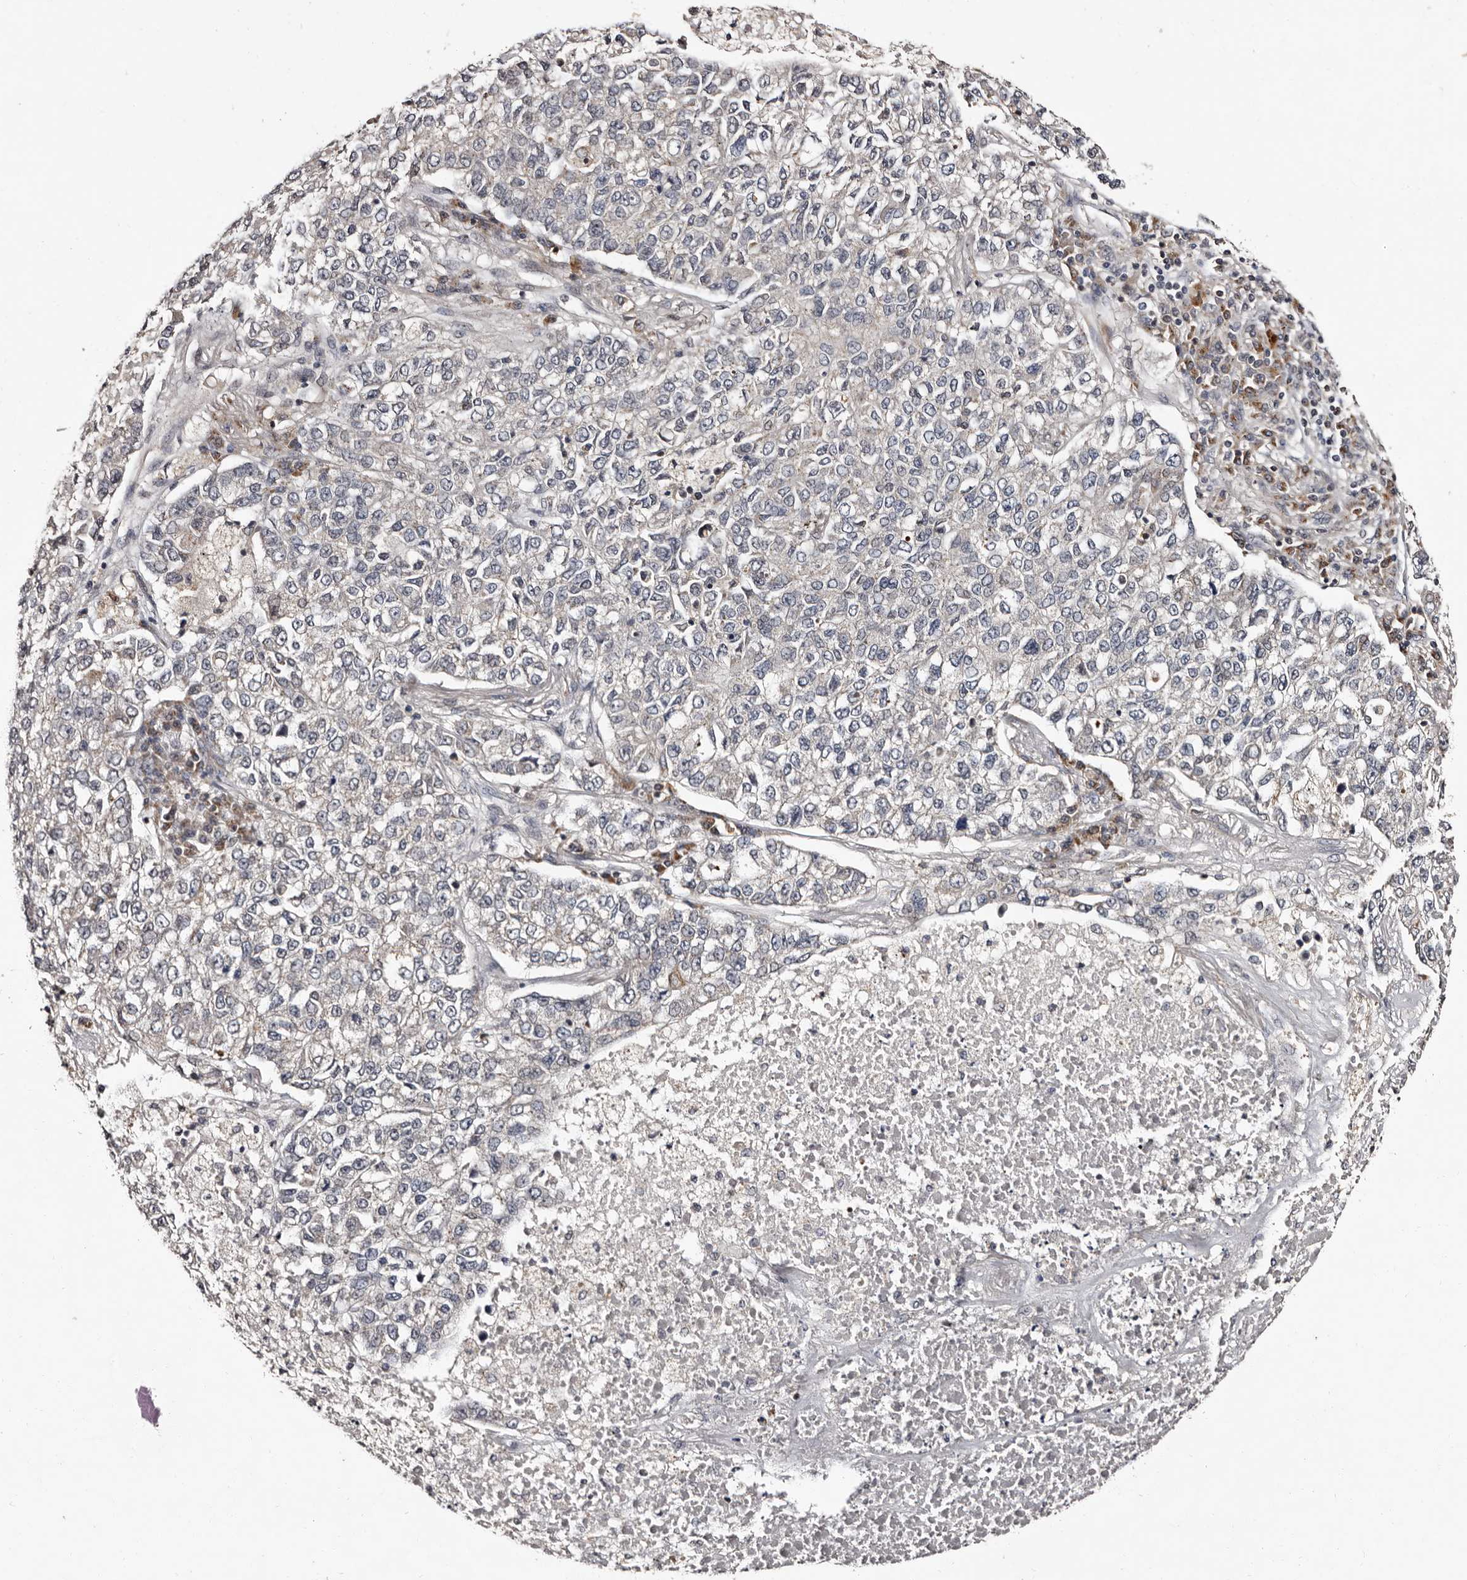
{"staining": {"intensity": "negative", "quantity": "none", "location": "none"}, "tissue": "lung cancer", "cell_type": "Tumor cells", "image_type": "cancer", "snomed": [{"axis": "morphology", "description": "Adenocarcinoma, NOS"}, {"axis": "topography", "description": "Lung"}], "caption": "An image of lung cancer (adenocarcinoma) stained for a protein exhibits no brown staining in tumor cells.", "gene": "DNPH1", "patient": {"sex": "male", "age": 49}}